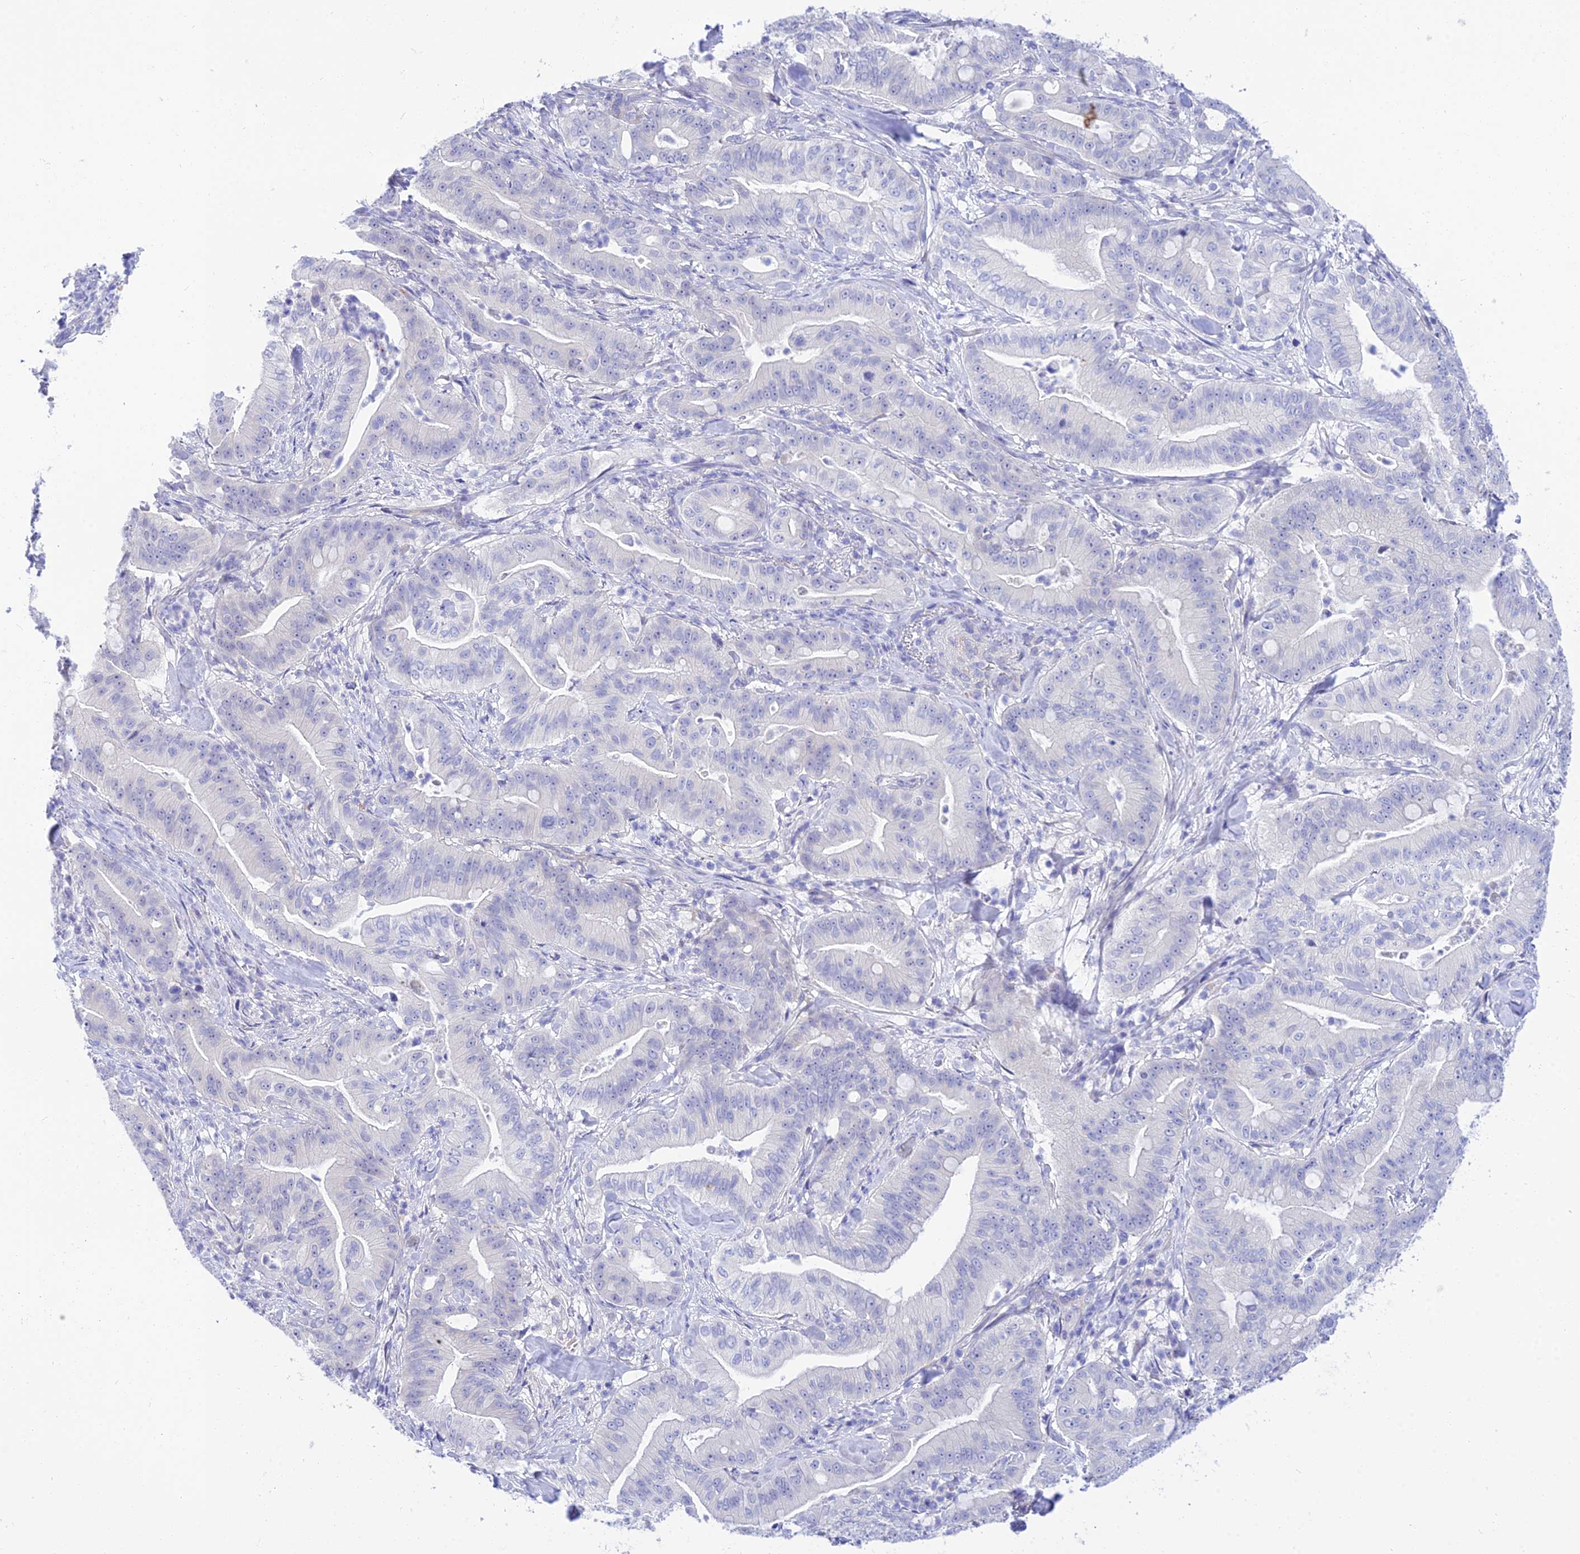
{"staining": {"intensity": "negative", "quantity": "none", "location": "none"}, "tissue": "pancreatic cancer", "cell_type": "Tumor cells", "image_type": "cancer", "snomed": [{"axis": "morphology", "description": "Adenocarcinoma, NOS"}, {"axis": "topography", "description": "Pancreas"}], "caption": "Immunohistochemistry (IHC) image of neoplastic tissue: adenocarcinoma (pancreatic) stained with DAB exhibits no significant protein positivity in tumor cells. (Immunohistochemistry (IHC), brightfield microscopy, high magnification).", "gene": "DEFB107A", "patient": {"sex": "male", "age": 71}}